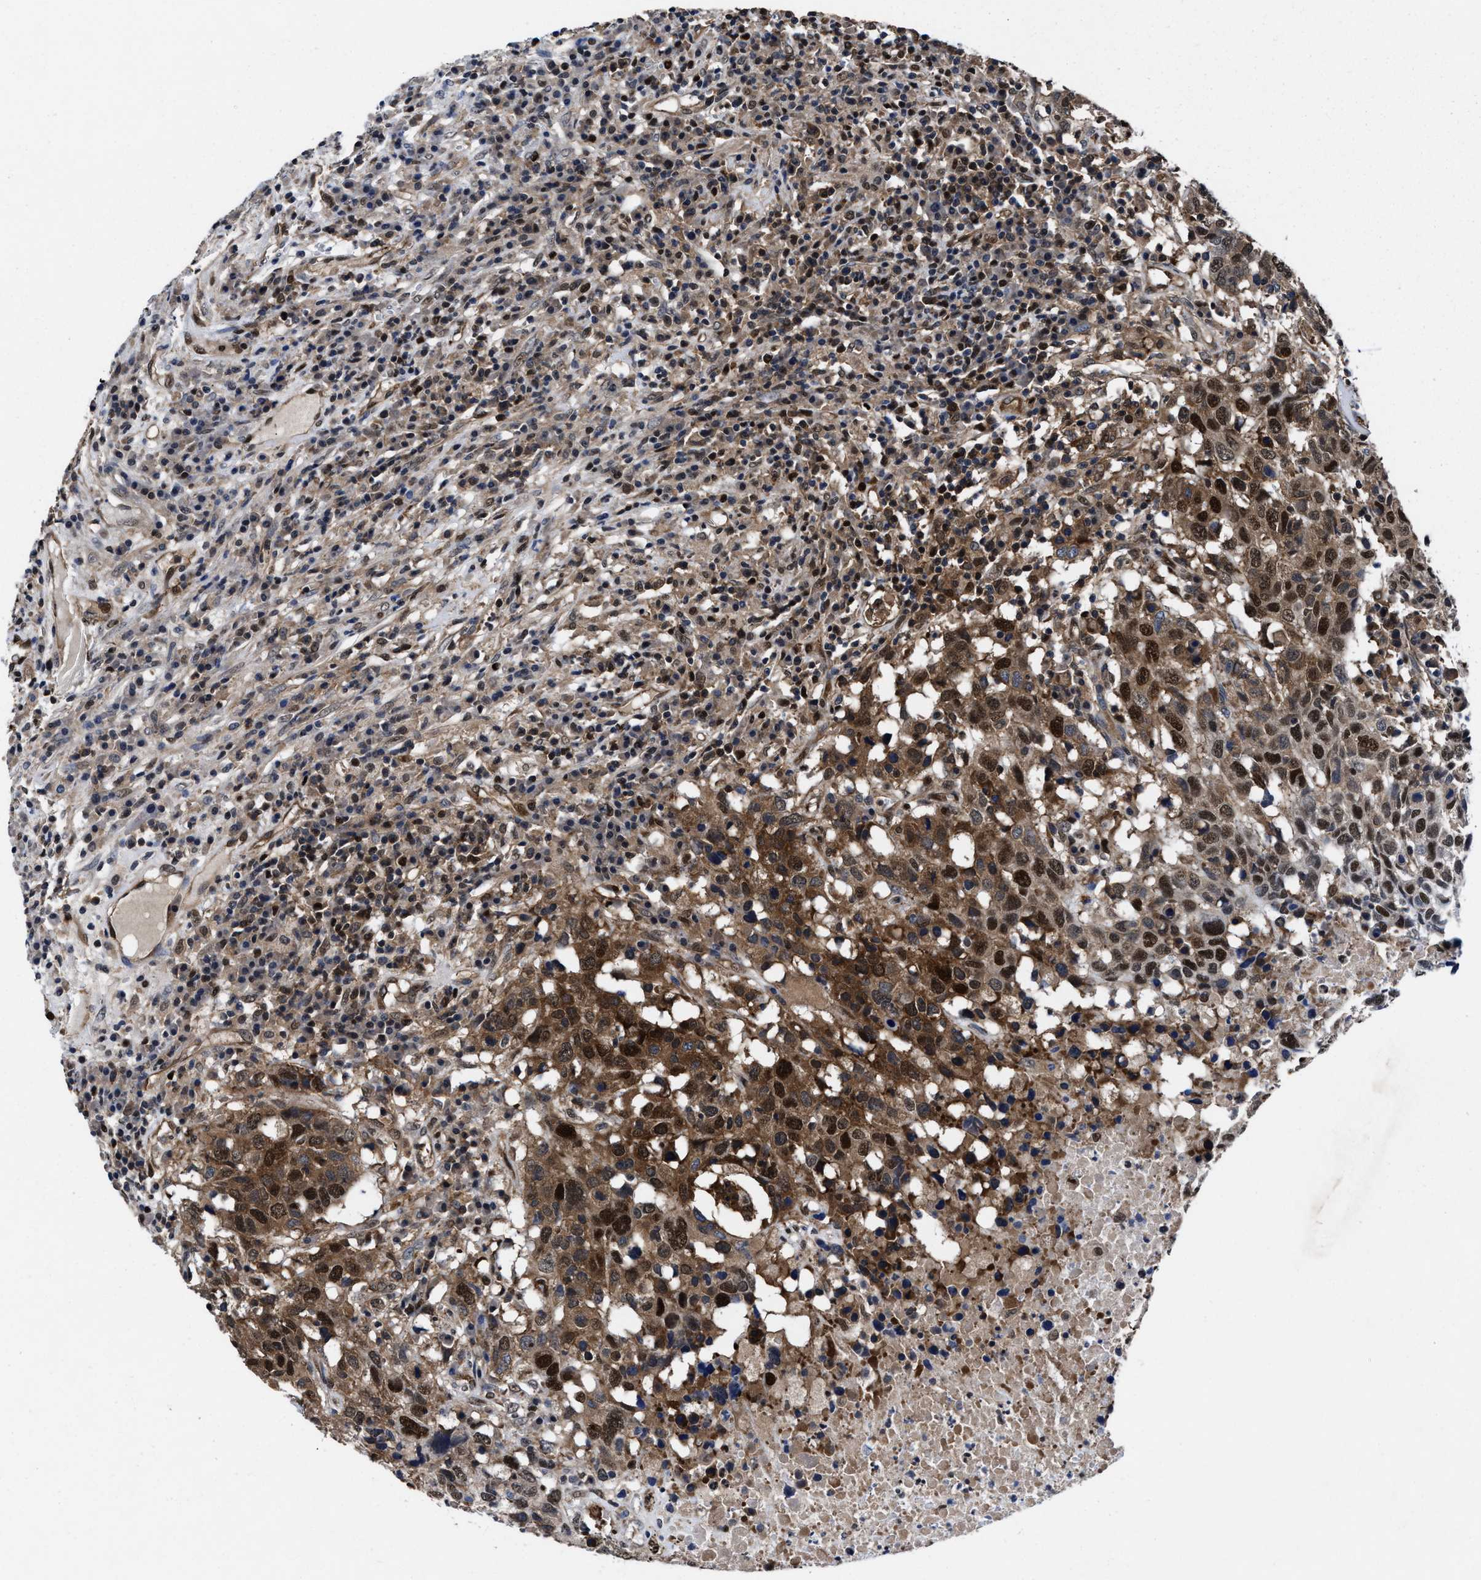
{"staining": {"intensity": "strong", "quantity": ">75%", "location": "cytoplasmic/membranous,nuclear"}, "tissue": "head and neck cancer", "cell_type": "Tumor cells", "image_type": "cancer", "snomed": [{"axis": "morphology", "description": "Squamous cell carcinoma, NOS"}, {"axis": "topography", "description": "Head-Neck"}], "caption": "Strong cytoplasmic/membranous and nuclear positivity is appreciated in about >75% of tumor cells in head and neck cancer.", "gene": "ACLY", "patient": {"sex": "male", "age": 66}}